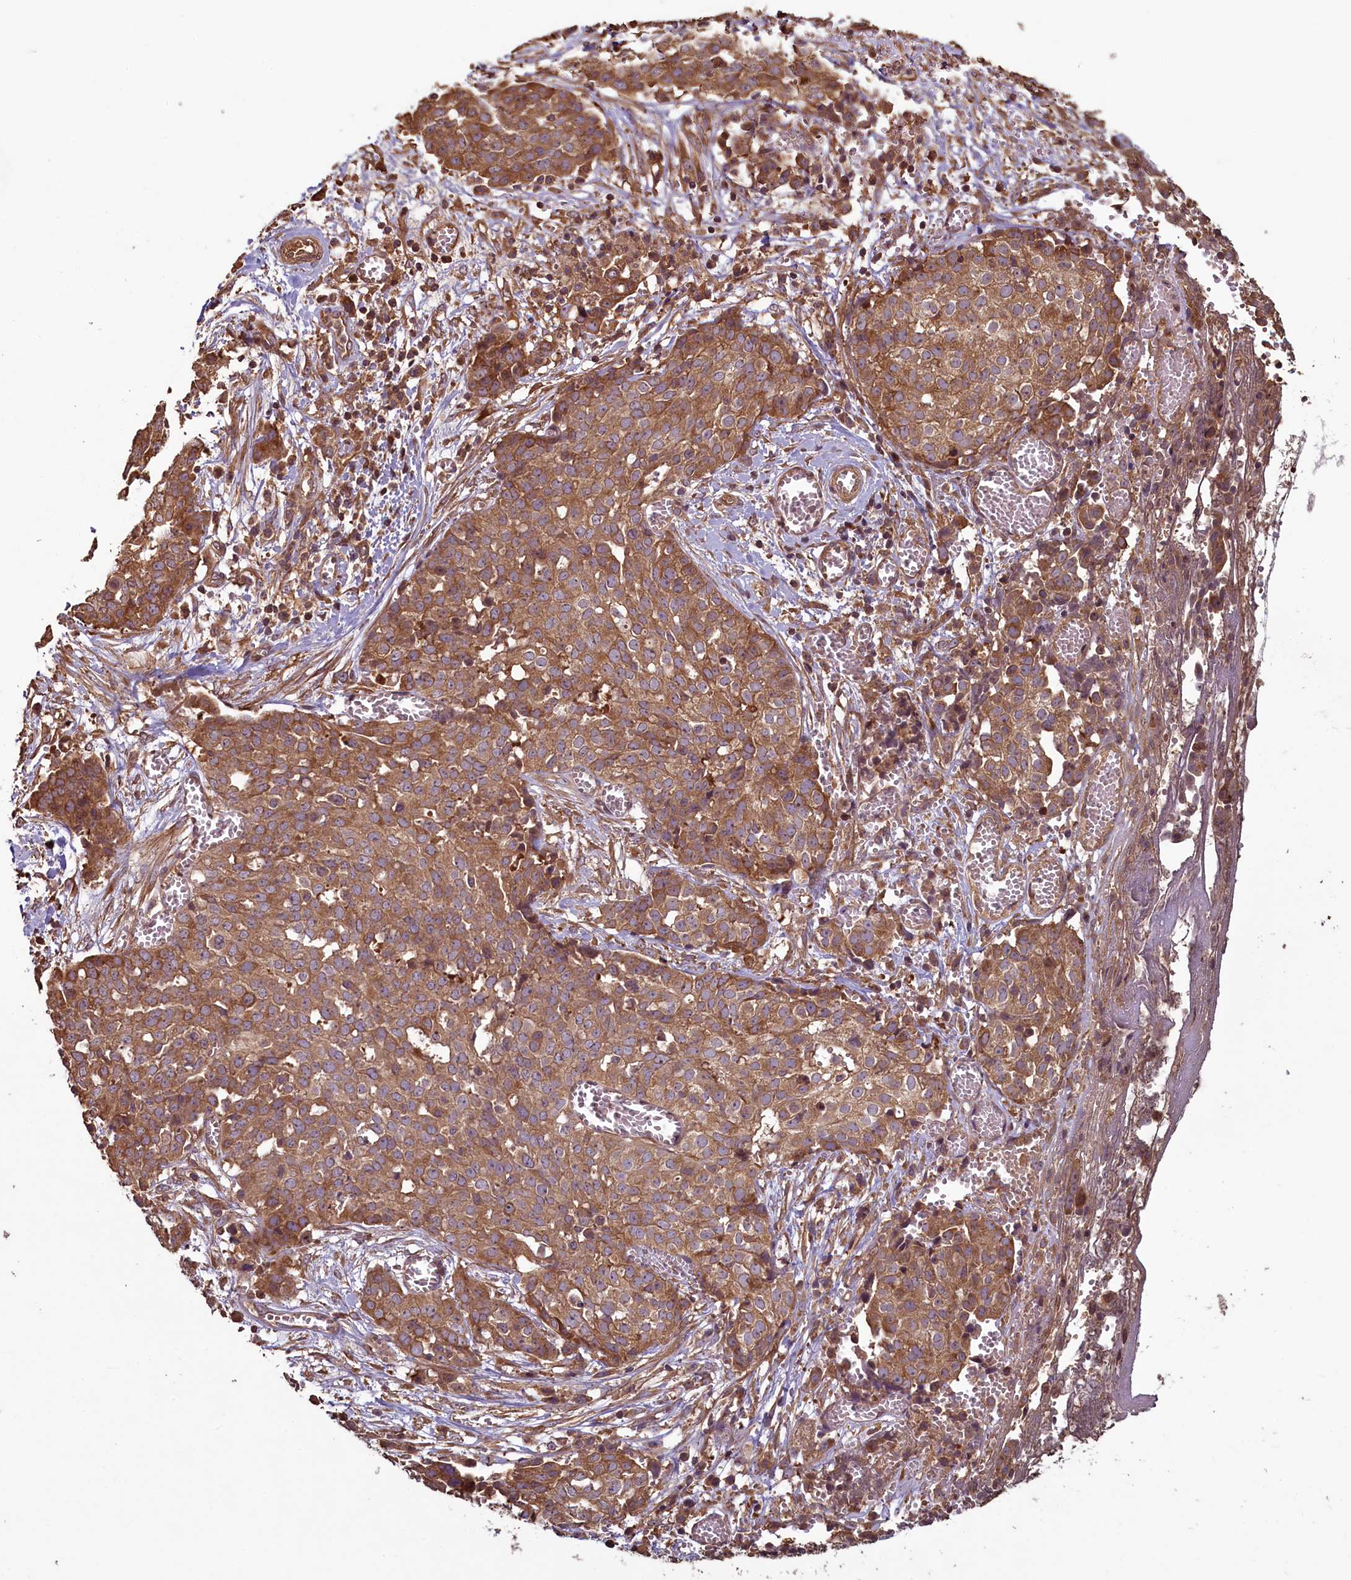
{"staining": {"intensity": "moderate", "quantity": ">75%", "location": "cytoplasmic/membranous"}, "tissue": "ovarian cancer", "cell_type": "Tumor cells", "image_type": "cancer", "snomed": [{"axis": "morphology", "description": "Cystadenocarcinoma, serous, NOS"}, {"axis": "topography", "description": "Soft tissue"}, {"axis": "topography", "description": "Ovary"}], "caption": "High-power microscopy captured an IHC image of ovarian cancer (serous cystadenocarcinoma), revealing moderate cytoplasmic/membranous expression in about >75% of tumor cells. The staining was performed using DAB (3,3'-diaminobenzidine), with brown indicating positive protein expression. Nuclei are stained blue with hematoxylin.", "gene": "NUDT6", "patient": {"sex": "female", "age": 57}}